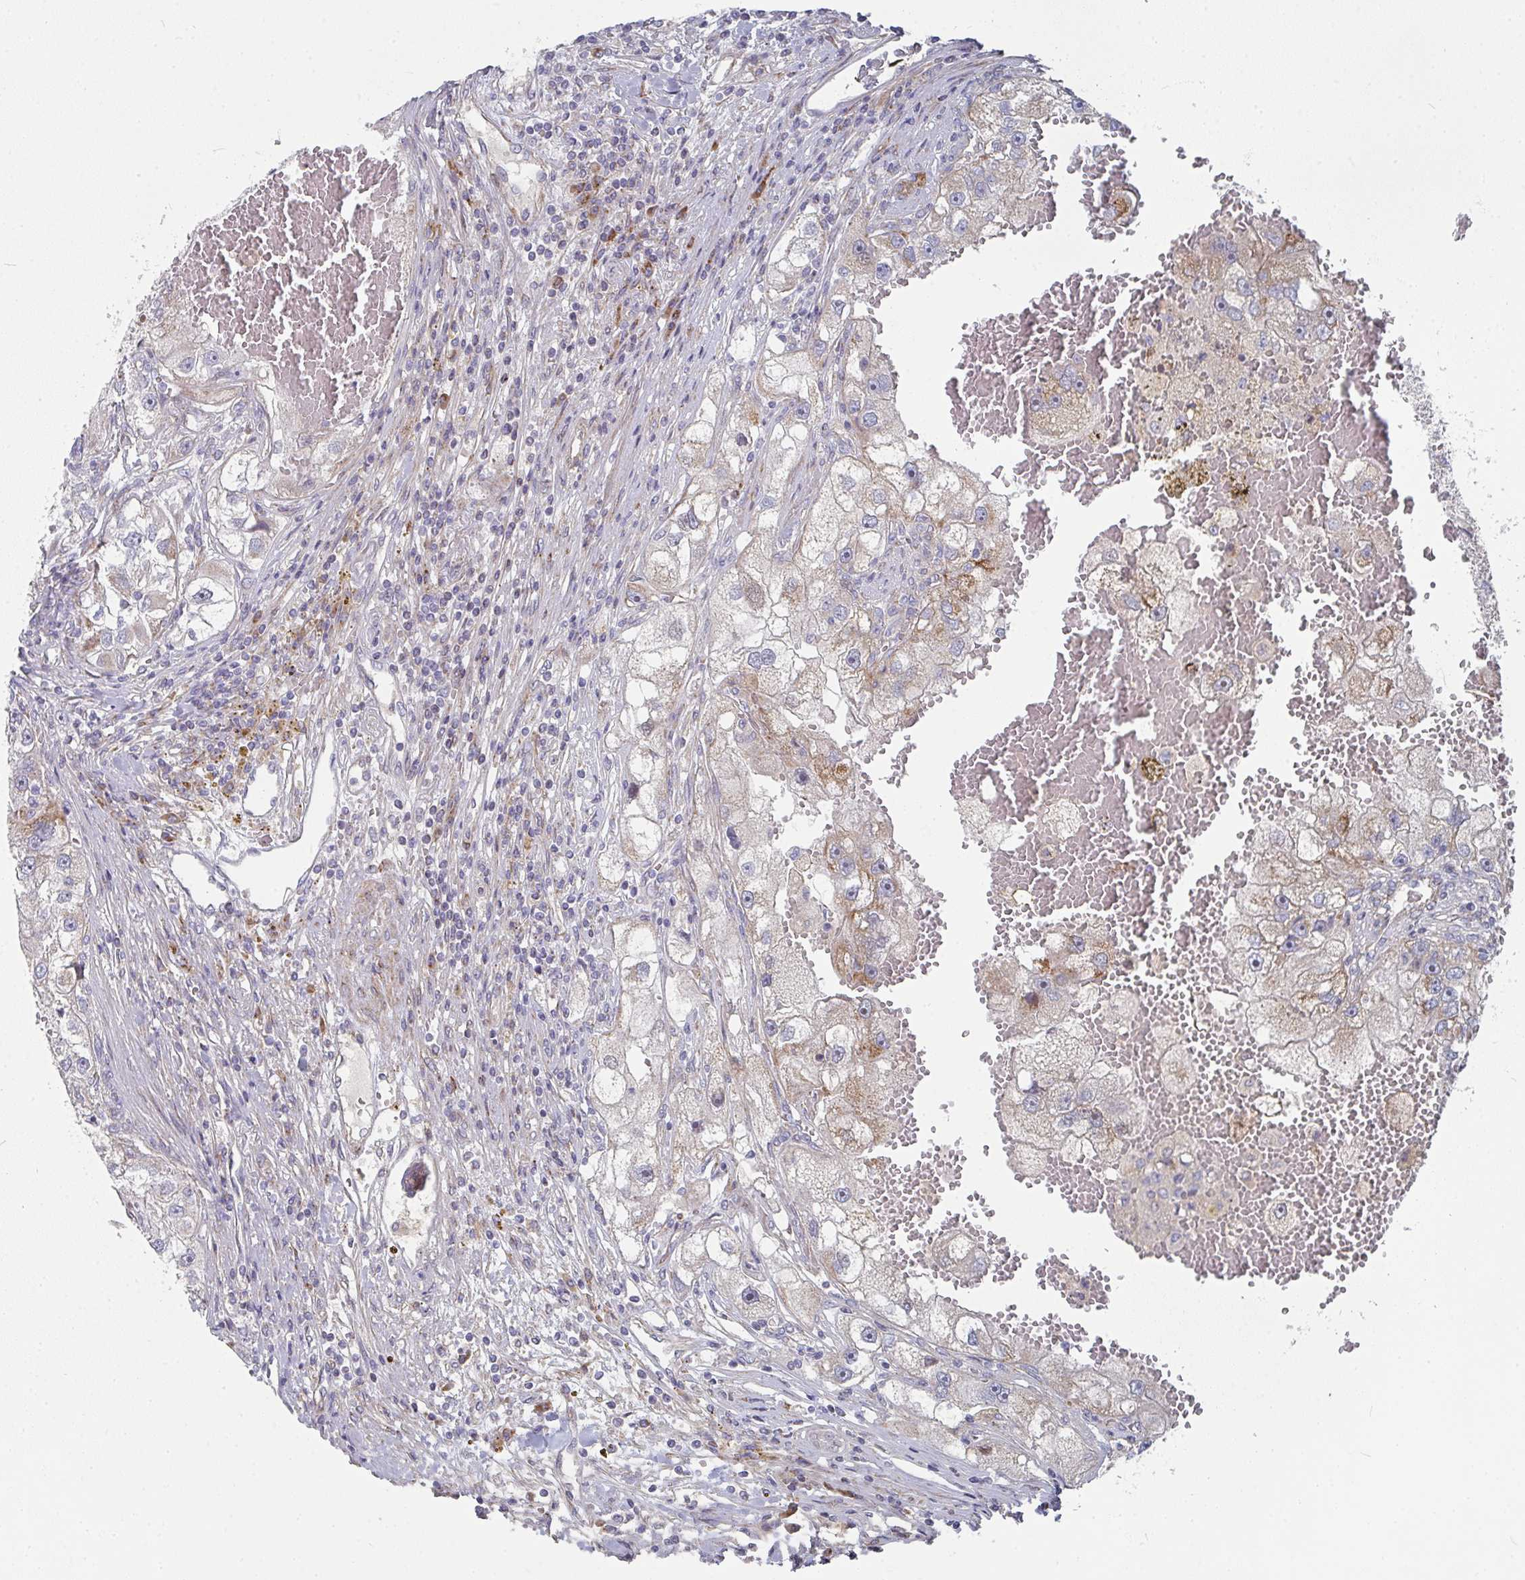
{"staining": {"intensity": "moderate", "quantity": "25%-75%", "location": "cytoplasmic/membranous"}, "tissue": "renal cancer", "cell_type": "Tumor cells", "image_type": "cancer", "snomed": [{"axis": "morphology", "description": "Adenocarcinoma, NOS"}, {"axis": "topography", "description": "Kidney"}], "caption": "This is a histology image of IHC staining of renal cancer, which shows moderate expression in the cytoplasmic/membranous of tumor cells.", "gene": "RHEBL1", "patient": {"sex": "male", "age": 63}}